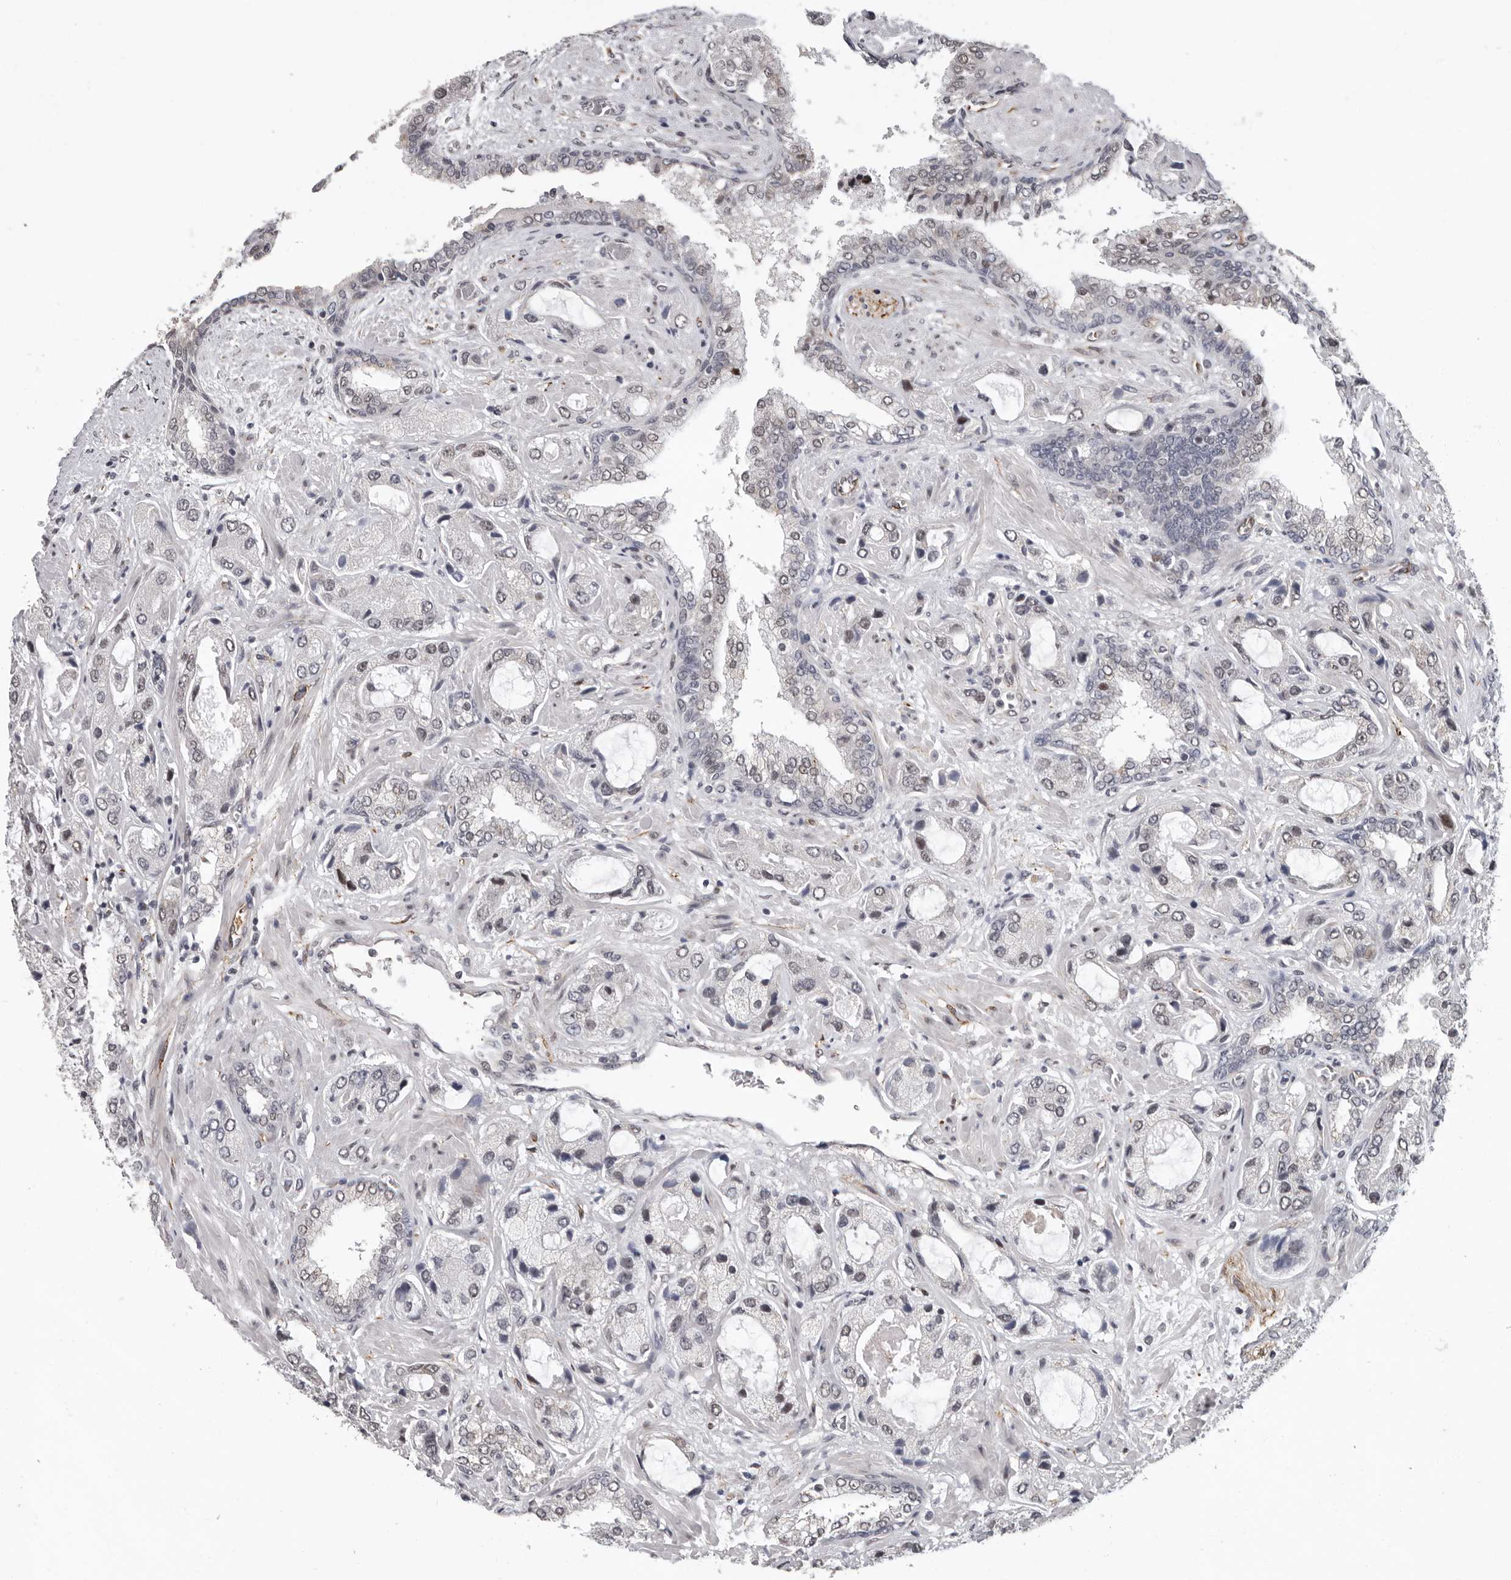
{"staining": {"intensity": "negative", "quantity": "none", "location": "none"}, "tissue": "prostate cancer", "cell_type": "Tumor cells", "image_type": "cancer", "snomed": [{"axis": "morphology", "description": "Normal tissue, NOS"}, {"axis": "morphology", "description": "Adenocarcinoma, High grade"}, {"axis": "topography", "description": "Prostate"}, {"axis": "topography", "description": "Peripheral nerve tissue"}], "caption": "Immunohistochemistry histopathology image of prostate cancer (adenocarcinoma (high-grade)) stained for a protein (brown), which demonstrates no expression in tumor cells.", "gene": "RALGPS2", "patient": {"sex": "male", "age": 59}}